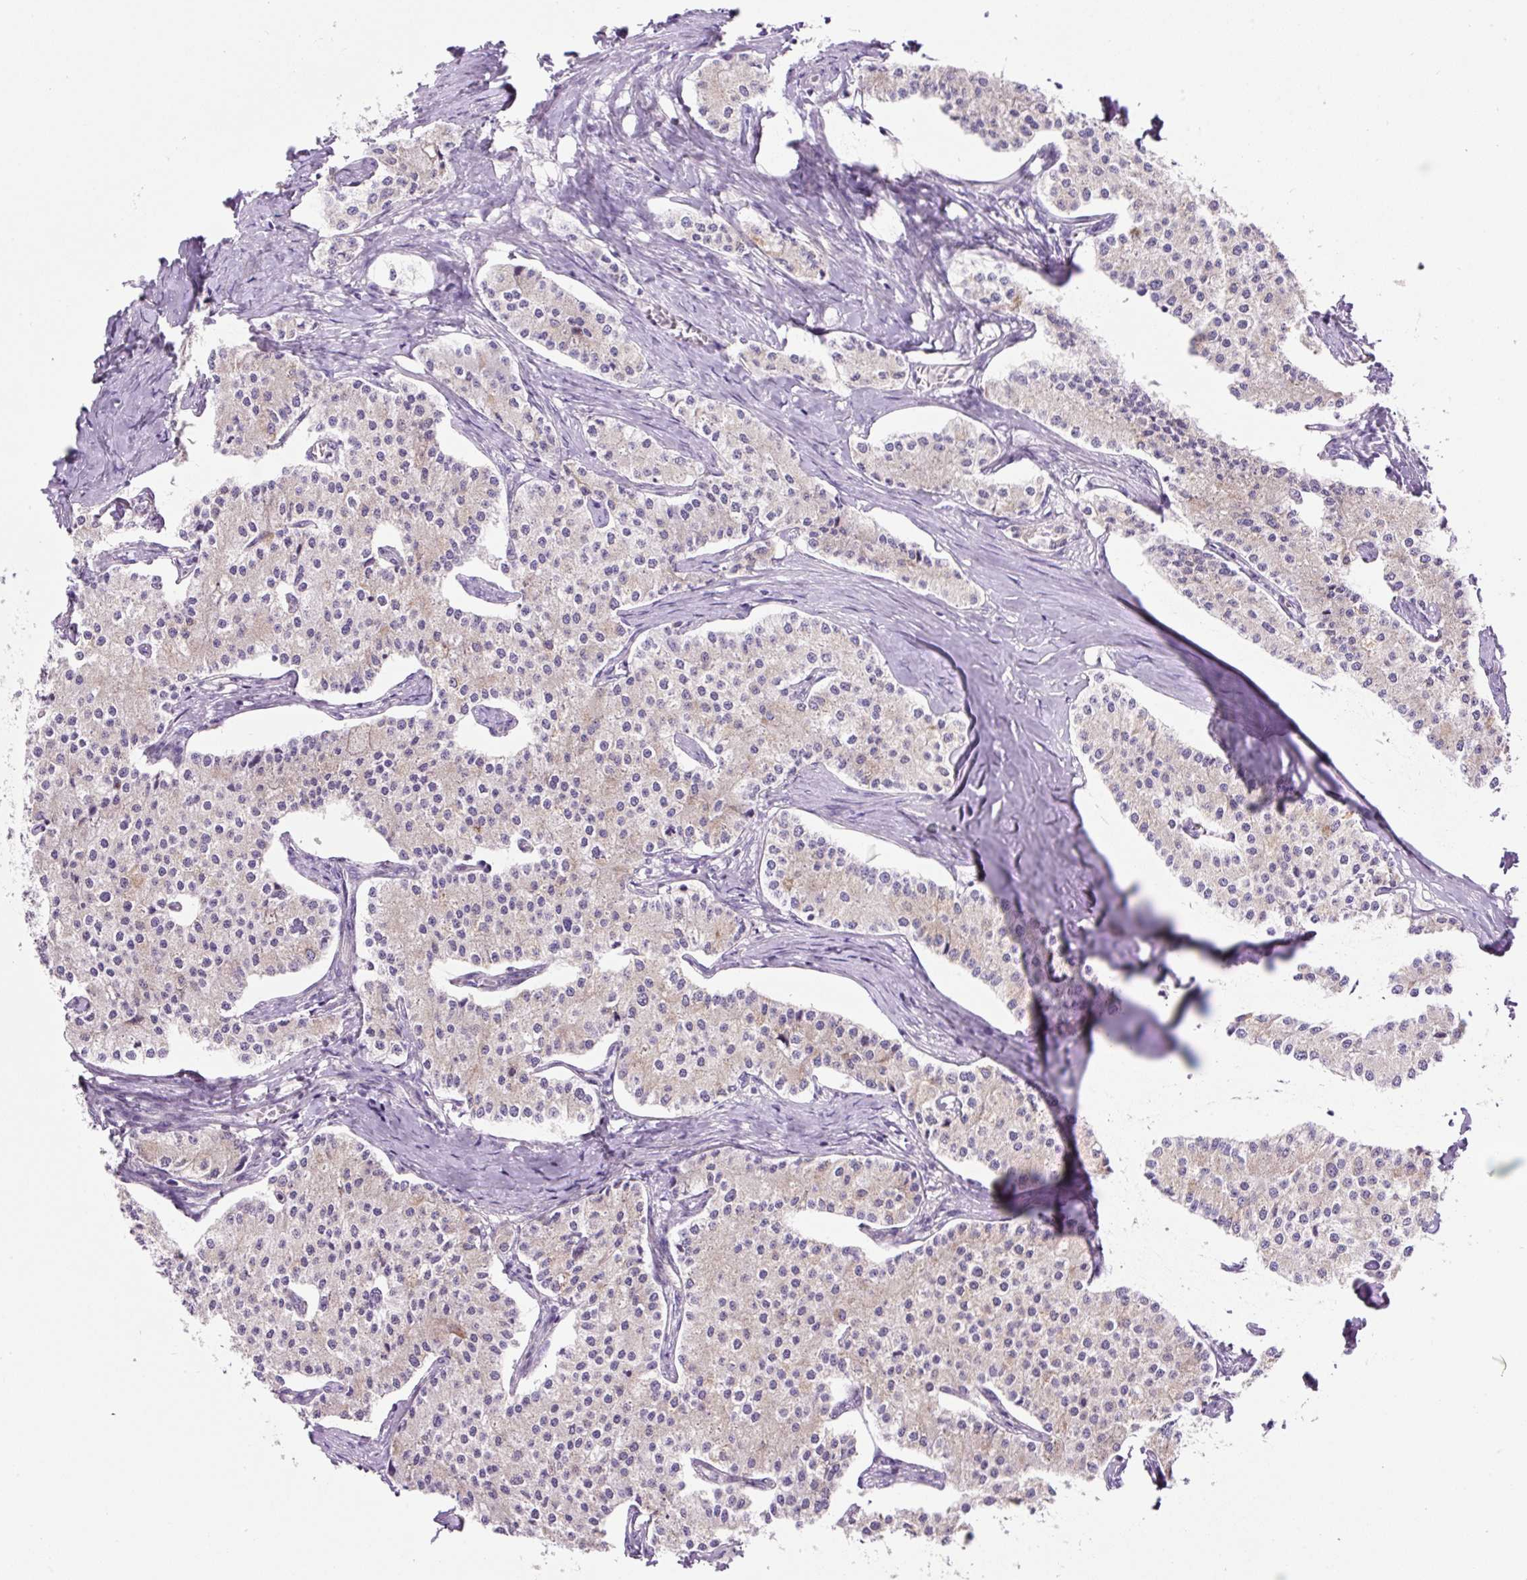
{"staining": {"intensity": "weak", "quantity": "<25%", "location": "cytoplasmic/membranous"}, "tissue": "carcinoid", "cell_type": "Tumor cells", "image_type": "cancer", "snomed": [{"axis": "morphology", "description": "Carcinoid, malignant, NOS"}, {"axis": "topography", "description": "Colon"}], "caption": "An image of malignant carcinoid stained for a protein exhibits no brown staining in tumor cells.", "gene": "OGDHL", "patient": {"sex": "female", "age": 52}}